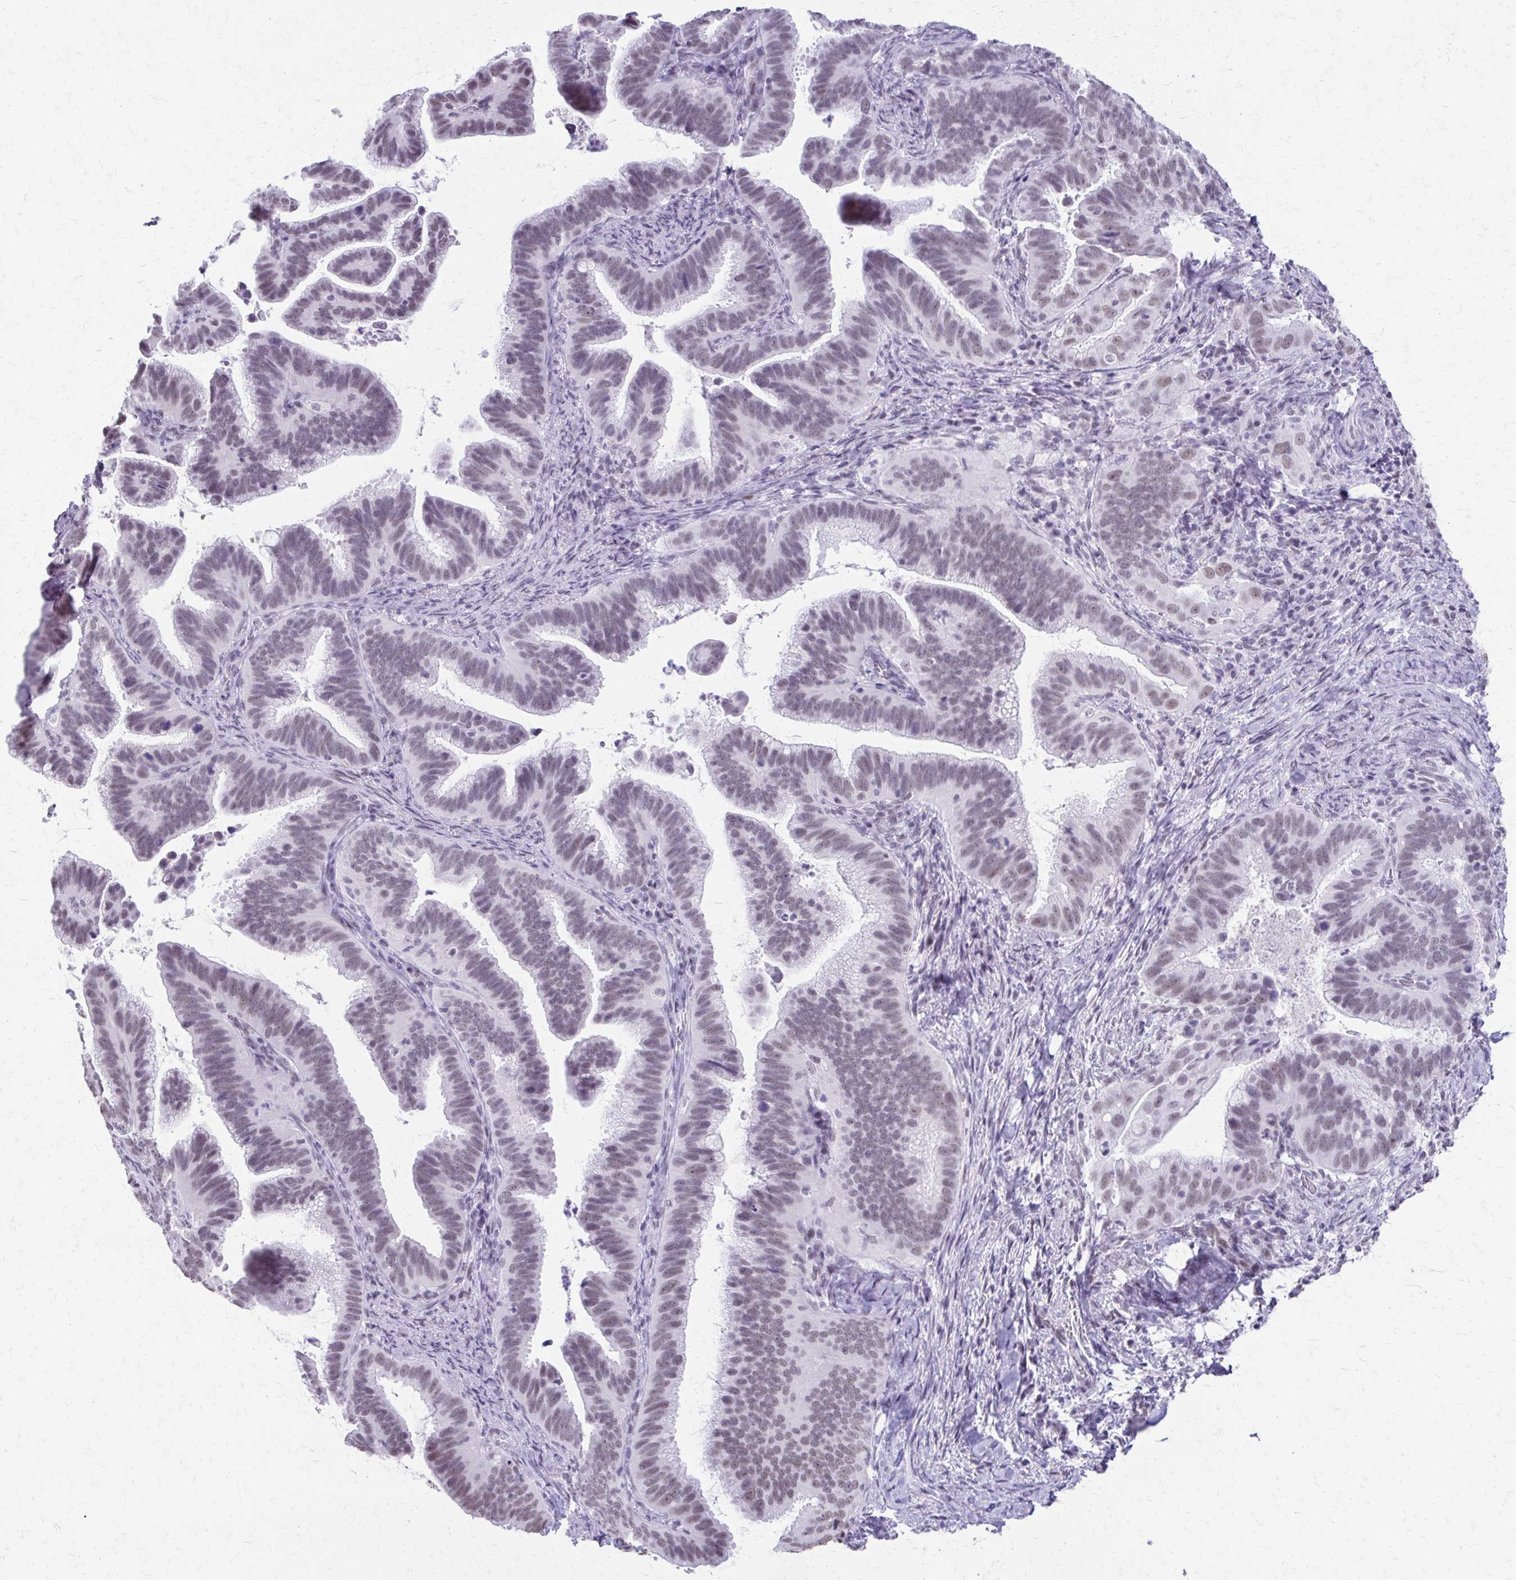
{"staining": {"intensity": "weak", "quantity": "<25%", "location": "nuclear"}, "tissue": "cervical cancer", "cell_type": "Tumor cells", "image_type": "cancer", "snomed": [{"axis": "morphology", "description": "Adenocarcinoma, NOS"}, {"axis": "topography", "description": "Cervix"}], "caption": "Photomicrograph shows no significant protein staining in tumor cells of cervical adenocarcinoma.", "gene": "SS18", "patient": {"sex": "female", "age": 61}}